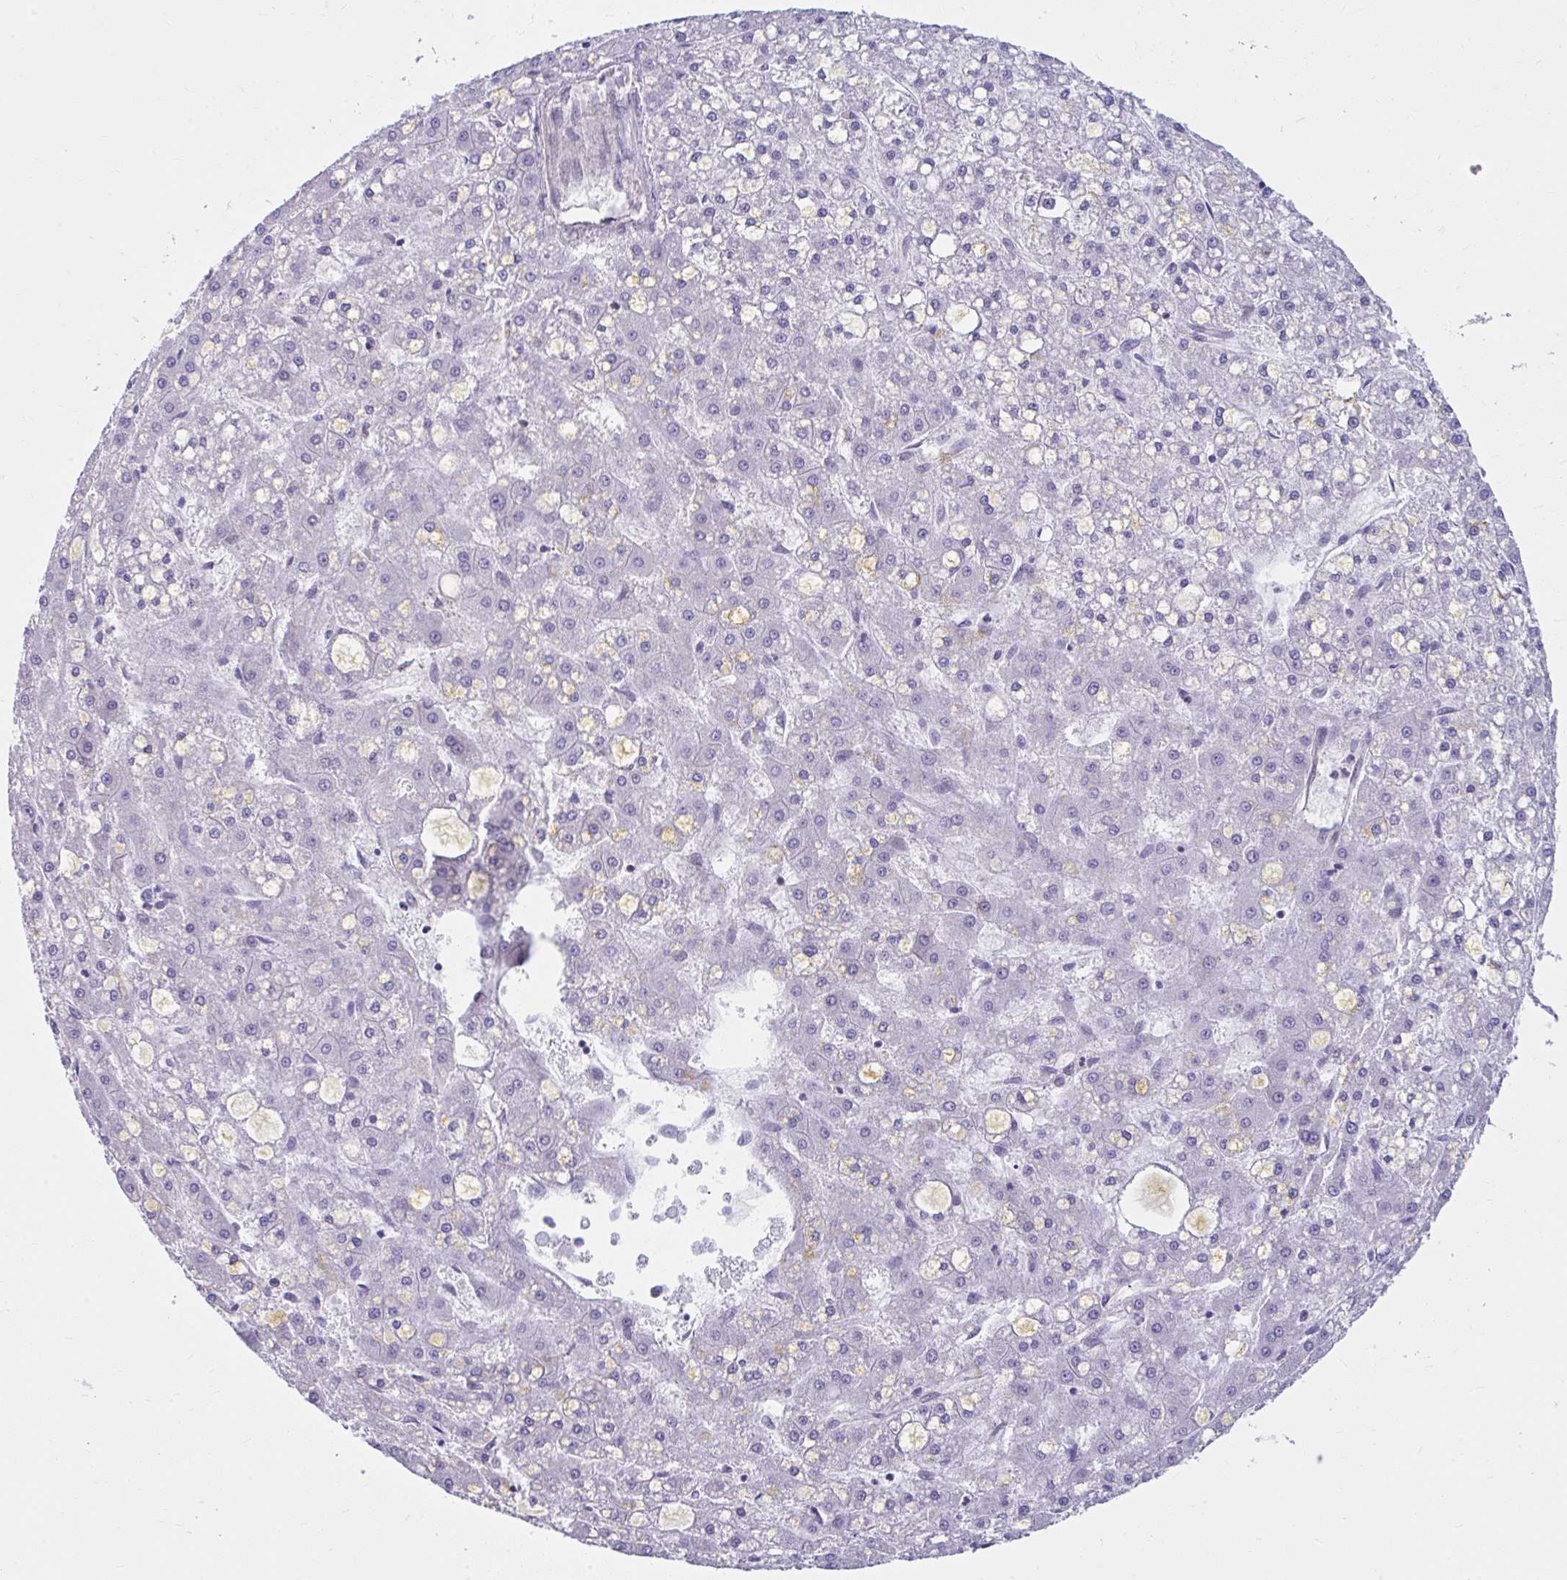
{"staining": {"intensity": "negative", "quantity": "none", "location": "none"}, "tissue": "liver cancer", "cell_type": "Tumor cells", "image_type": "cancer", "snomed": [{"axis": "morphology", "description": "Carcinoma, Hepatocellular, NOS"}, {"axis": "topography", "description": "Liver"}], "caption": "Immunohistochemistry photomicrograph of human liver cancer (hepatocellular carcinoma) stained for a protein (brown), which exhibits no positivity in tumor cells. (DAB (3,3'-diaminobenzidine) immunohistochemistry visualized using brightfield microscopy, high magnification).", "gene": "PCDHB7", "patient": {"sex": "male", "age": 67}}